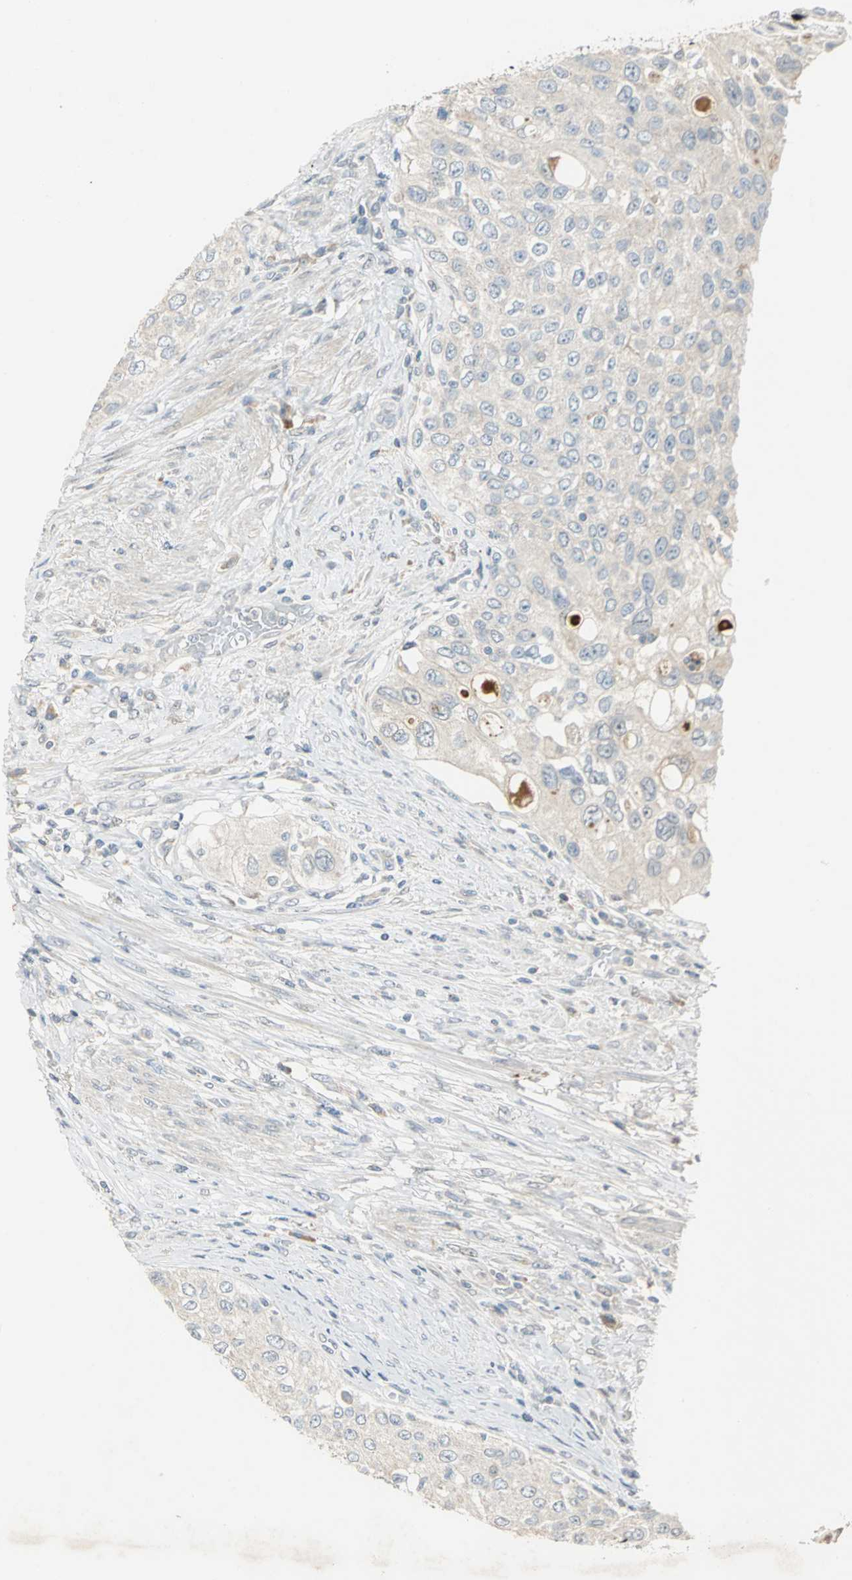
{"staining": {"intensity": "weak", "quantity": ">75%", "location": "cytoplasmic/membranous"}, "tissue": "urothelial cancer", "cell_type": "Tumor cells", "image_type": "cancer", "snomed": [{"axis": "morphology", "description": "Urothelial carcinoma, High grade"}, {"axis": "topography", "description": "Urinary bladder"}], "caption": "Weak cytoplasmic/membranous positivity is appreciated in approximately >75% of tumor cells in urothelial carcinoma (high-grade).", "gene": "PROC", "patient": {"sex": "female", "age": 56}}